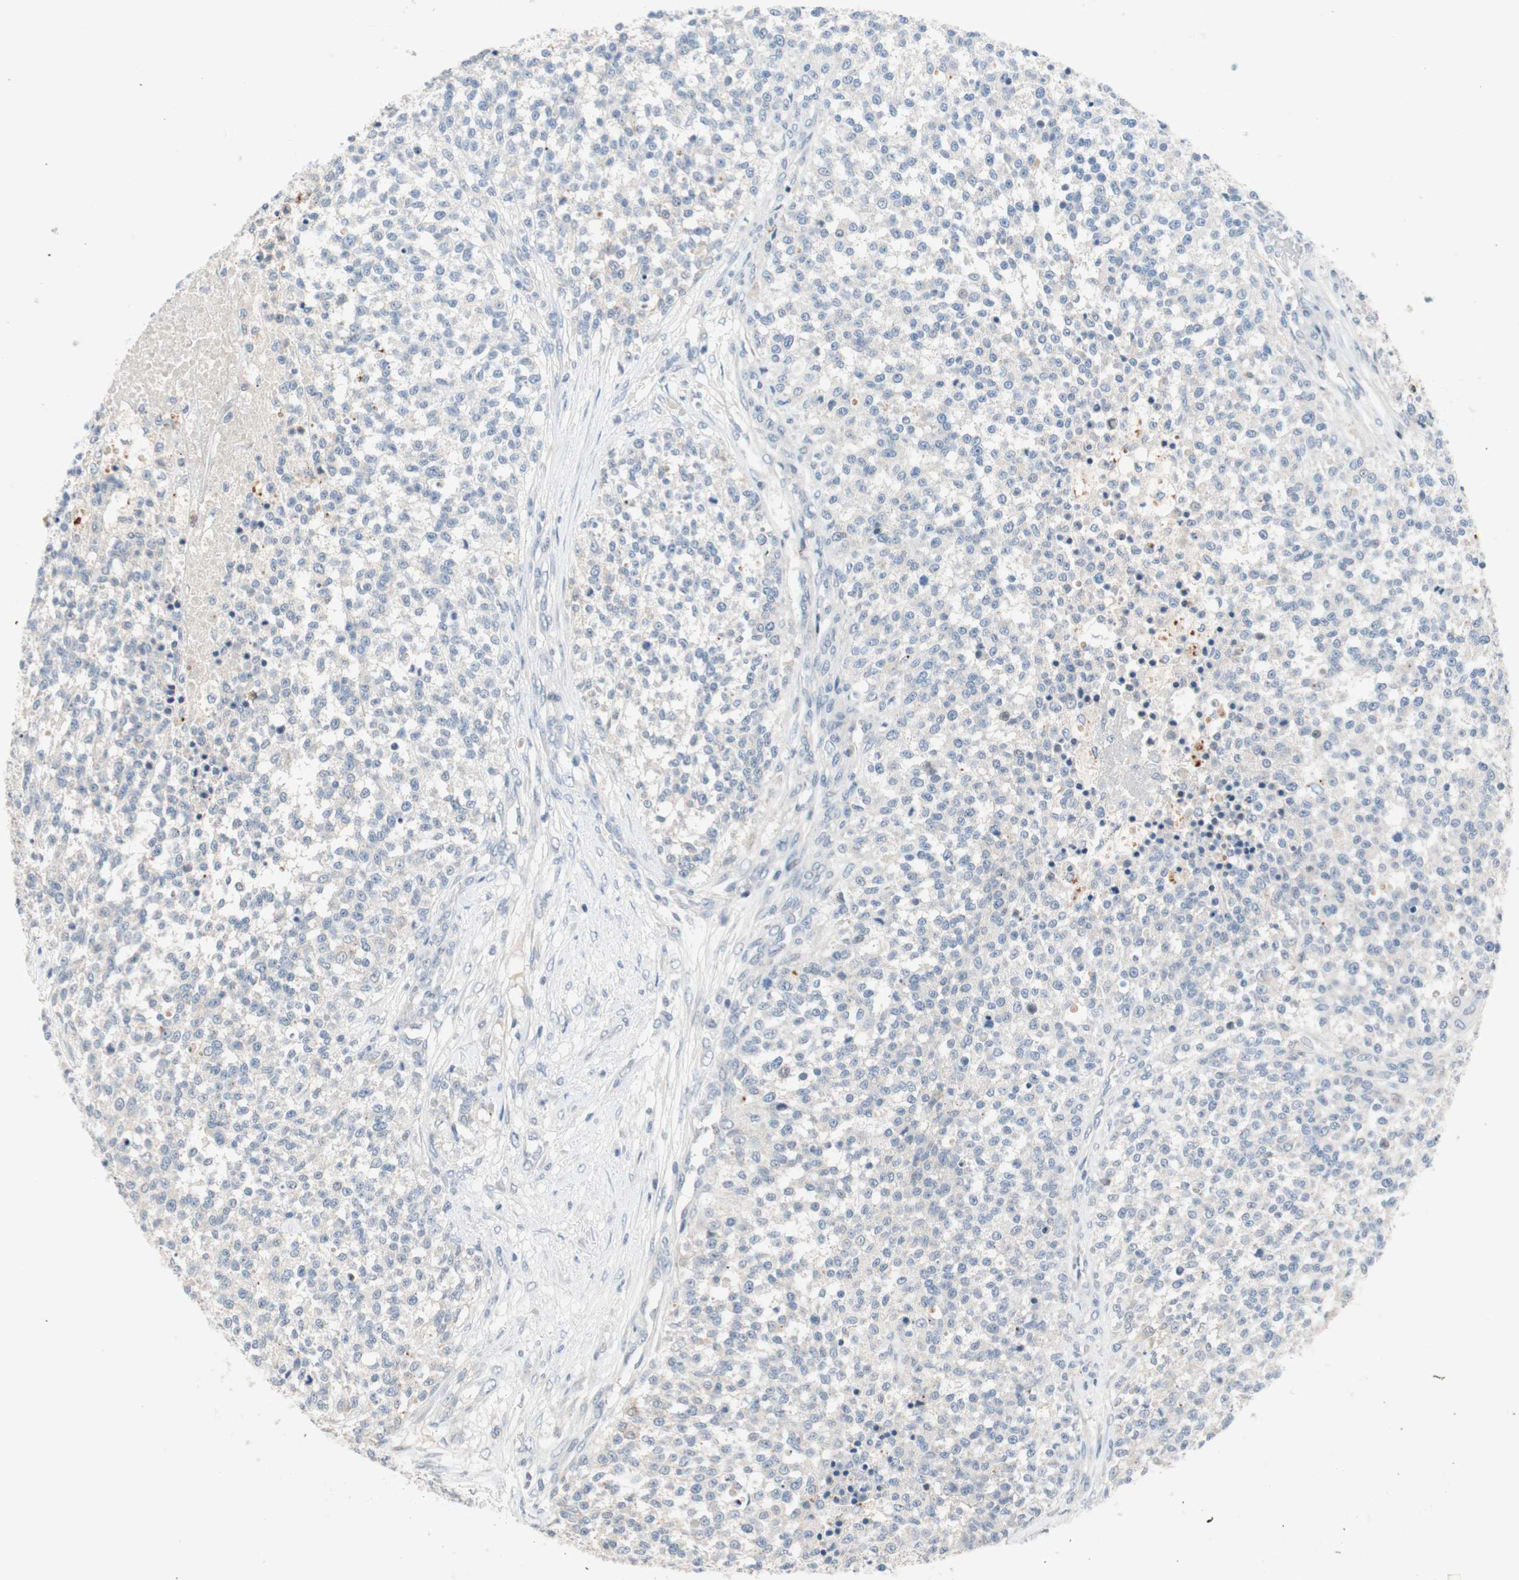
{"staining": {"intensity": "negative", "quantity": "none", "location": "none"}, "tissue": "testis cancer", "cell_type": "Tumor cells", "image_type": "cancer", "snomed": [{"axis": "morphology", "description": "Seminoma, NOS"}, {"axis": "topography", "description": "Testis"}], "caption": "Immunohistochemical staining of human testis cancer displays no significant staining in tumor cells.", "gene": "PDZK1", "patient": {"sex": "male", "age": 59}}